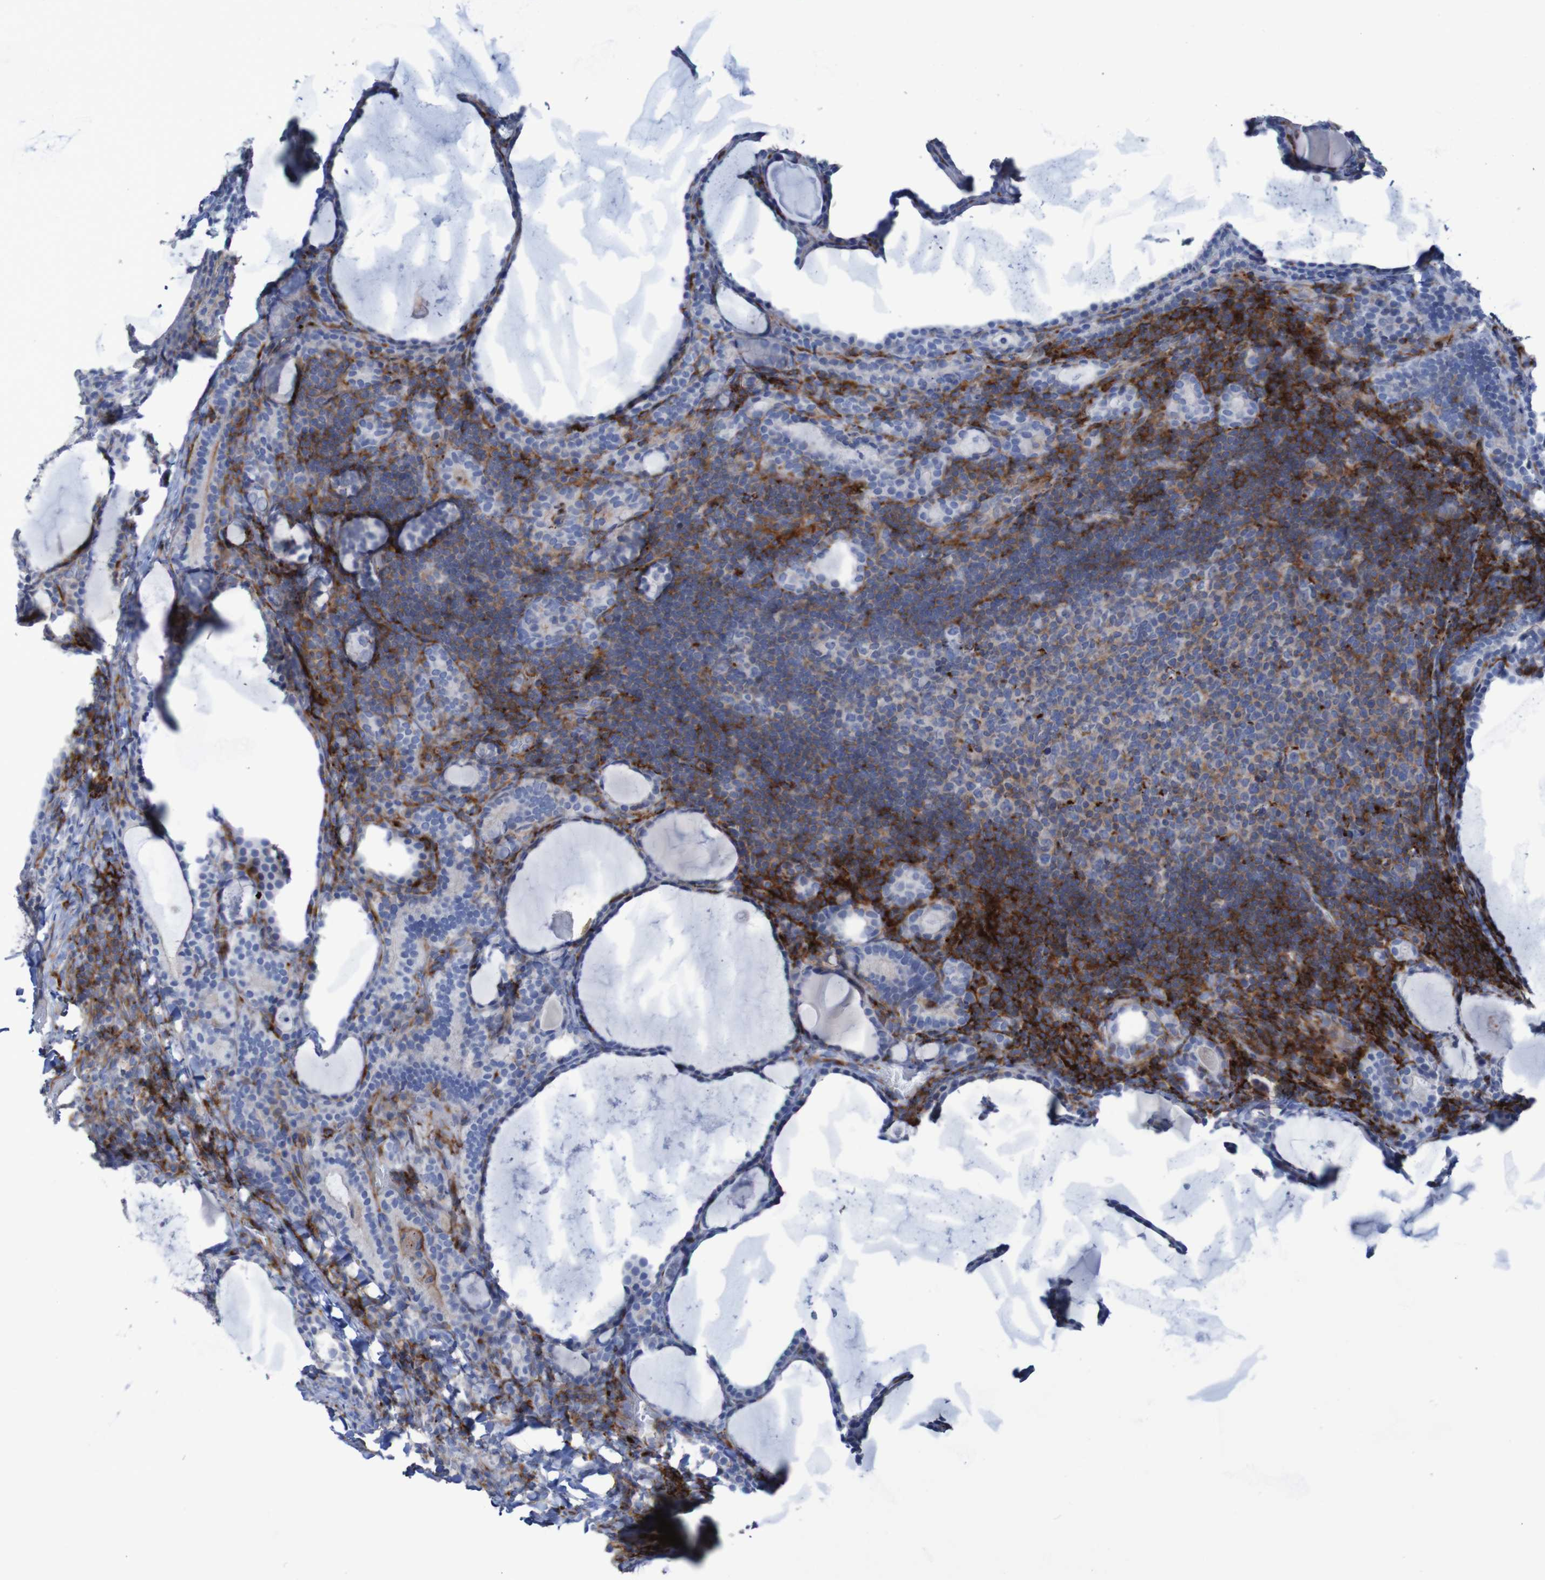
{"staining": {"intensity": "strong", "quantity": "25%-75%", "location": "cytoplasmic/membranous"}, "tissue": "thyroid cancer", "cell_type": "Tumor cells", "image_type": "cancer", "snomed": [{"axis": "morphology", "description": "Papillary adenocarcinoma, NOS"}, {"axis": "topography", "description": "Thyroid gland"}], "caption": "Immunohistochemical staining of thyroid cancer (papillary adenocarcinoma) reveals high levels of strong cytoplasmic/membranous protein staining in about 25%-75% of tumor cells. (brown staining indicates protein expression, while blue staining denotes nuclei).", "gene": "RNF182", "patient": {"sex": "female", "age": 42}}